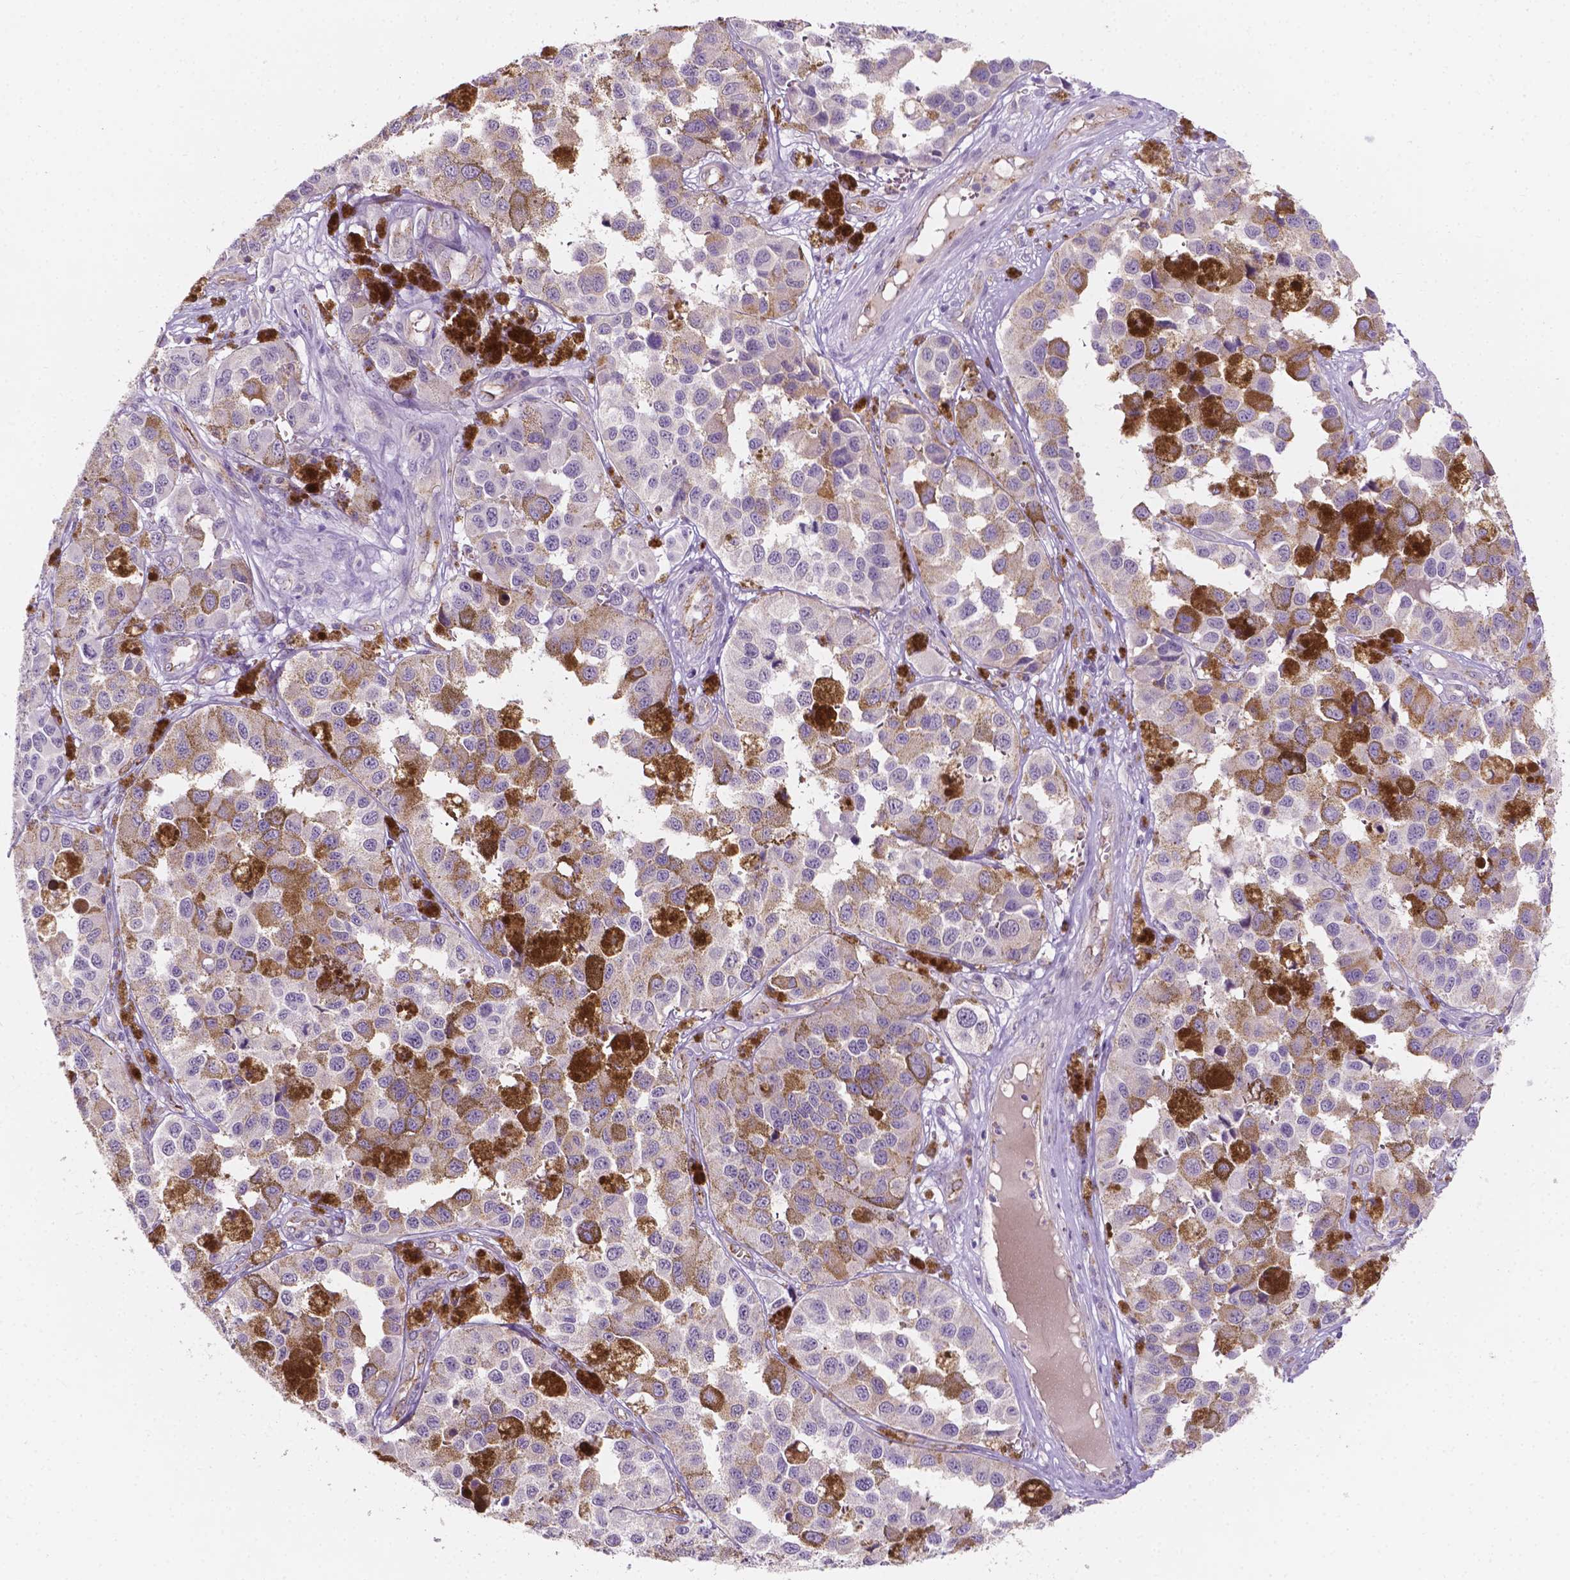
{"staining": {"intensity": "negative", "quantity": "none", "location": "none"}, "tissue": "melanoma", "cell_type": "Tumor cells", "image_type": "cancer", "snomed": [{"axis": "morphology", "description": "Malignant melanoma, NOS"}, {"axis": "topography", "description": "Skin"}], "caption": "Protein analysis of malignant melanoma demonstrates no significant expression in tumor cells.", "gene": "SLC22A4", "patient": {"sex": "female", "age": 58}}